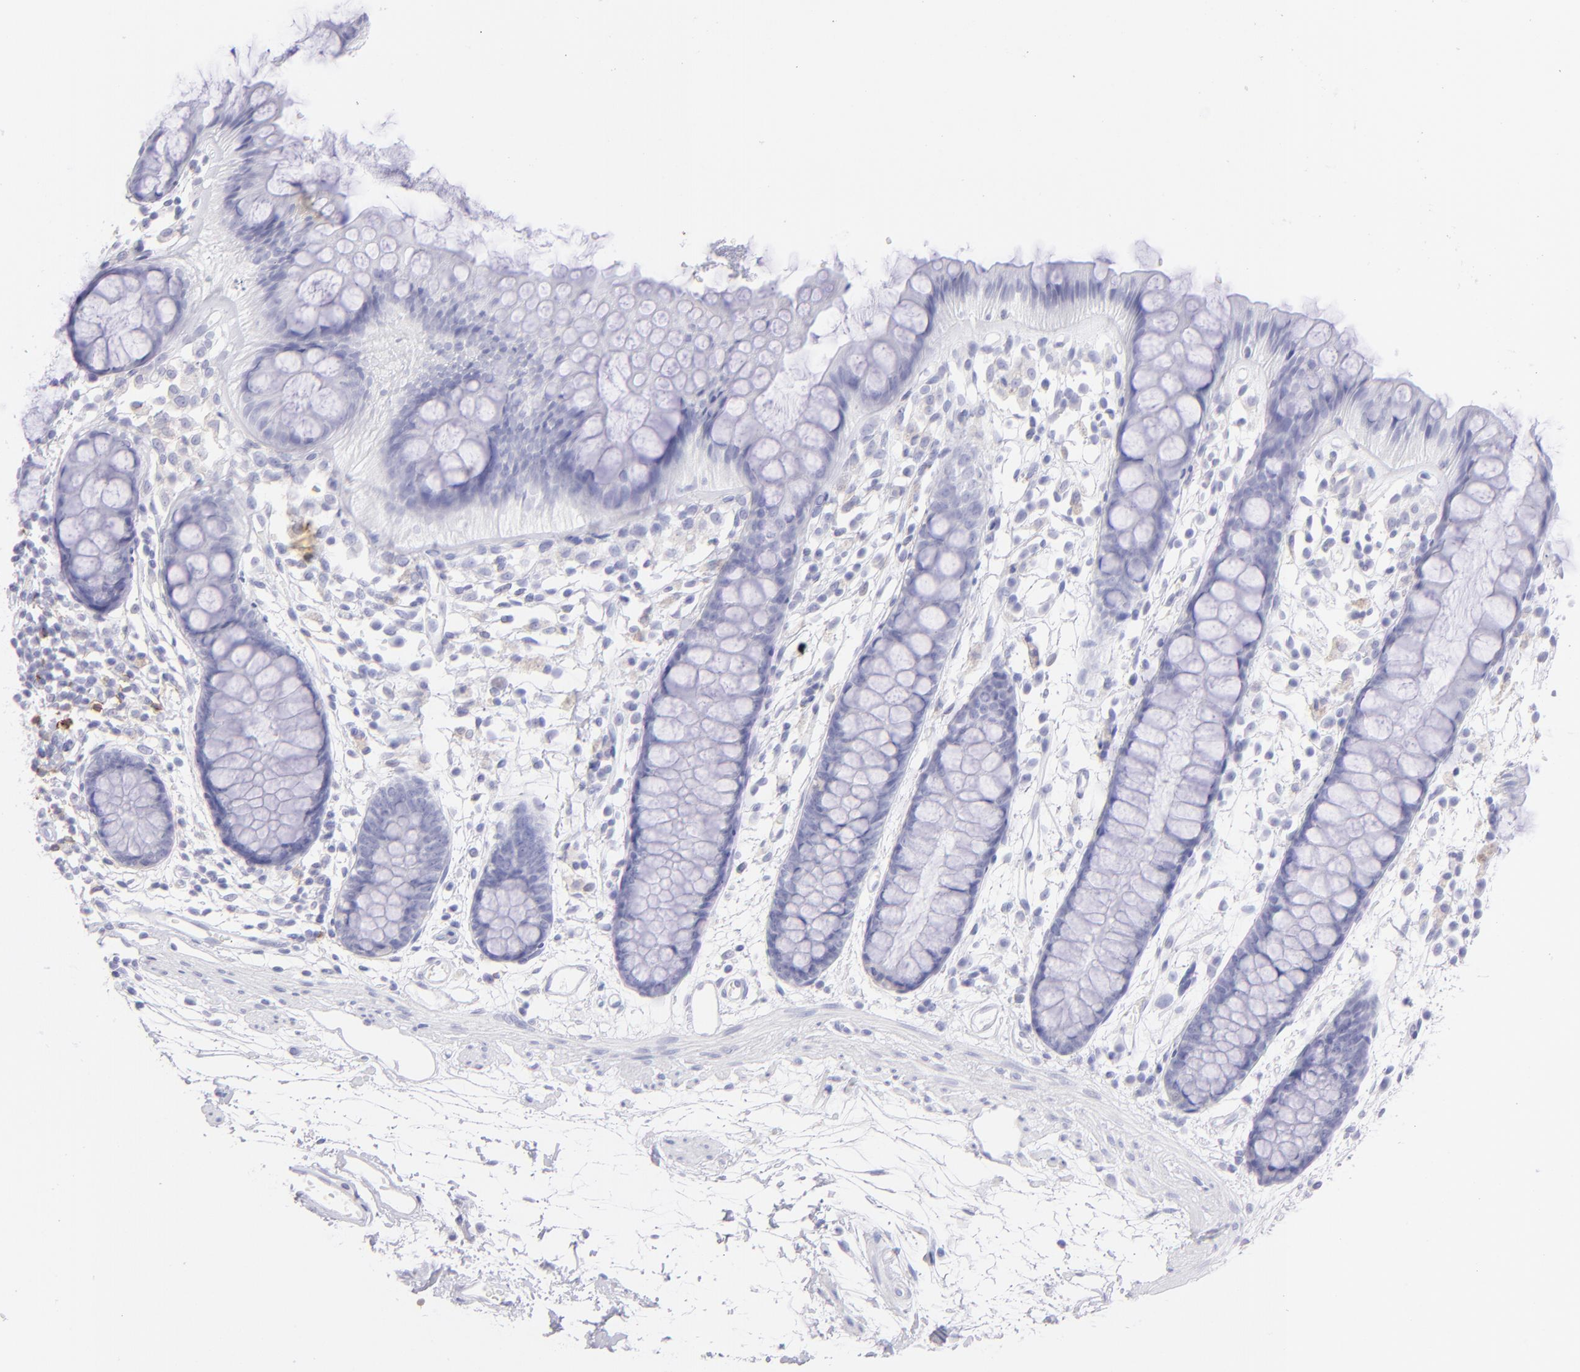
{"staining": {"intensity": "negative", "quantity": "none", "location": "none"}, "tissue": "rectum", "cell_type": "Glandular cells", "image_type": "normal", "snomed": [{"axis": "morphology", "description": "Normal tissue, NOS"}, {"axis": "topography", "description": "Rectum"}], "caption": "IHC of benign human rectum shows no expression in glandular cells. (Brightfield microscopy of DAB immunohistochemistry (IHC) at high magnification).", "gene": "CD72", "patient": {"sex": "female", "age": 66}}